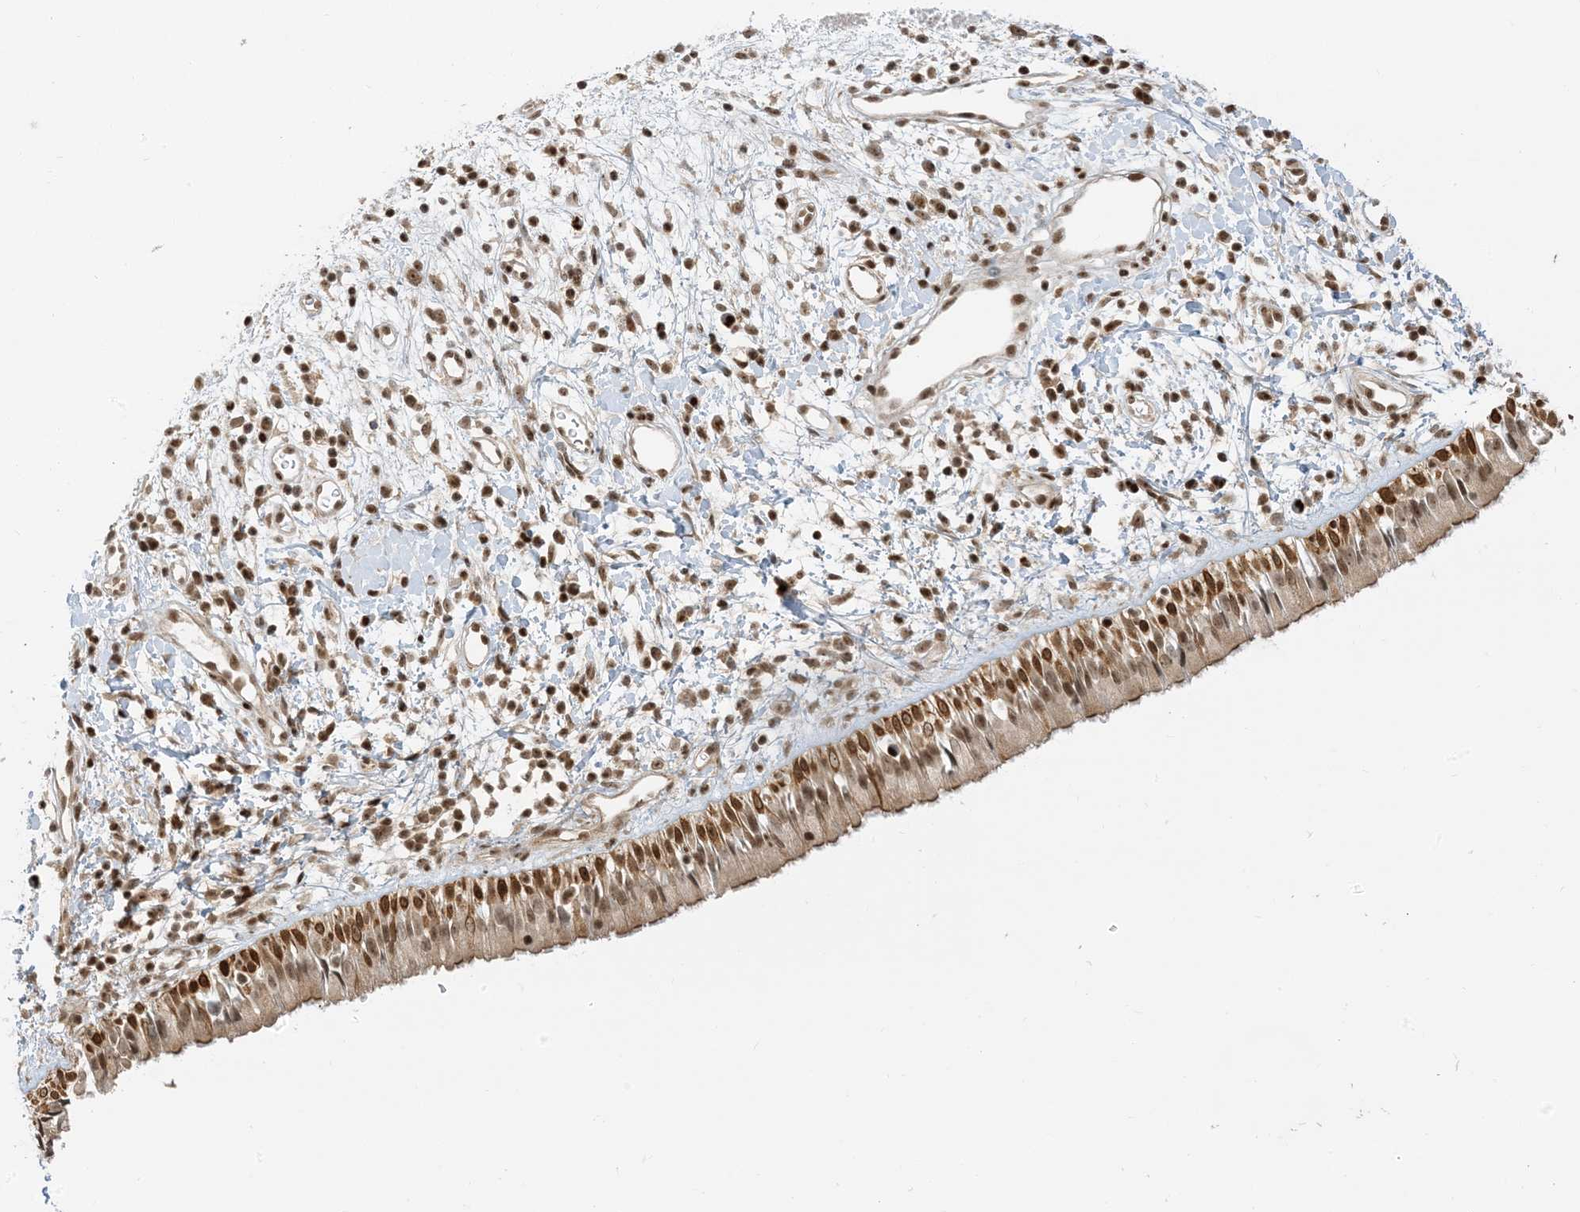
{"staining": {"intensity": "strong", "quantity": ">75%", "location": "cytoplasmic/membranous,nuclear"}, "tissue": "nasopharynx", "cell_type": "Respiratory epithelial cells", "image_type": "normal", "snomed": [{"axis": "morphology", "description": "Normal tissue, NOS"}, {"axis": "topography", "description": "Nasopharynx"}], "caption": "Immunohistochemical staining of unremarkable nasopharynx demonstrates high levels of strong cytoplasmic/membranous,nuclear staining in about >75% of respiratory epithelial cells. Nuclei are stained in blue.", "gene": "ZNF740", "patient": {"sex": "male", "age": 22}}